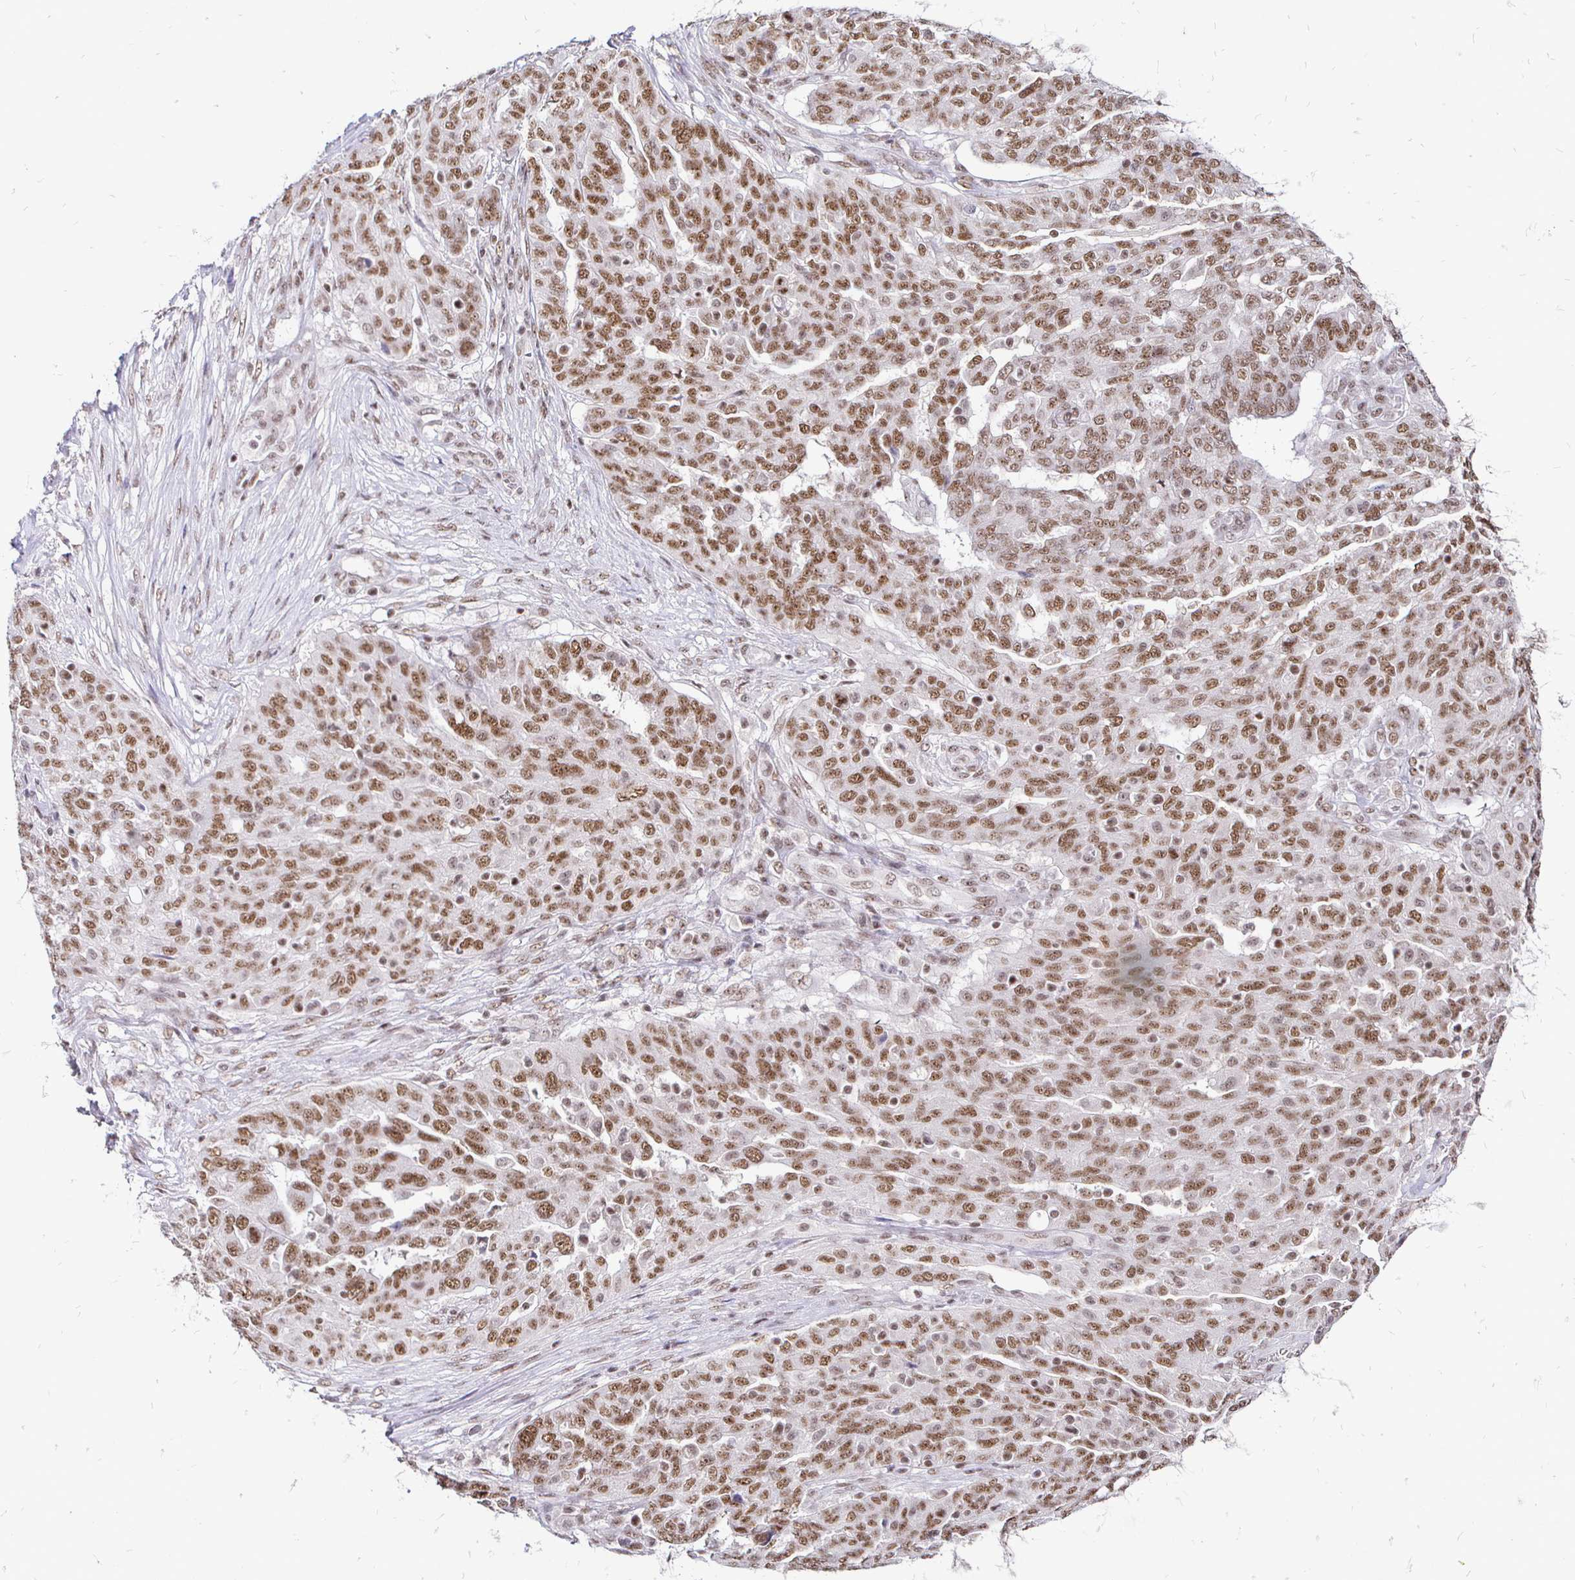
{"staining": {"intensity": "moderate", "quantity": ">75%", "location": "nuclear"}, "tissue": "ovarian cancer", "cell_type": "Tumor cells", "image_type": "cancer", "snomed": [{"axis": "morphology", "description": "Cystadenocarcinoma, serous, NOS"}, {"axis": "topography", "description": "Ovary"}], "caption": "IHC (DAB (3,3'-diaminobenzidine)) staining of human ovarian cancer (serous cystadenocarcinoma) shows moderate nuclear protein staining in about >75% of tumor cells.", "gene": "SIN3A", "patient": {"sex": "female", "age": 67}}